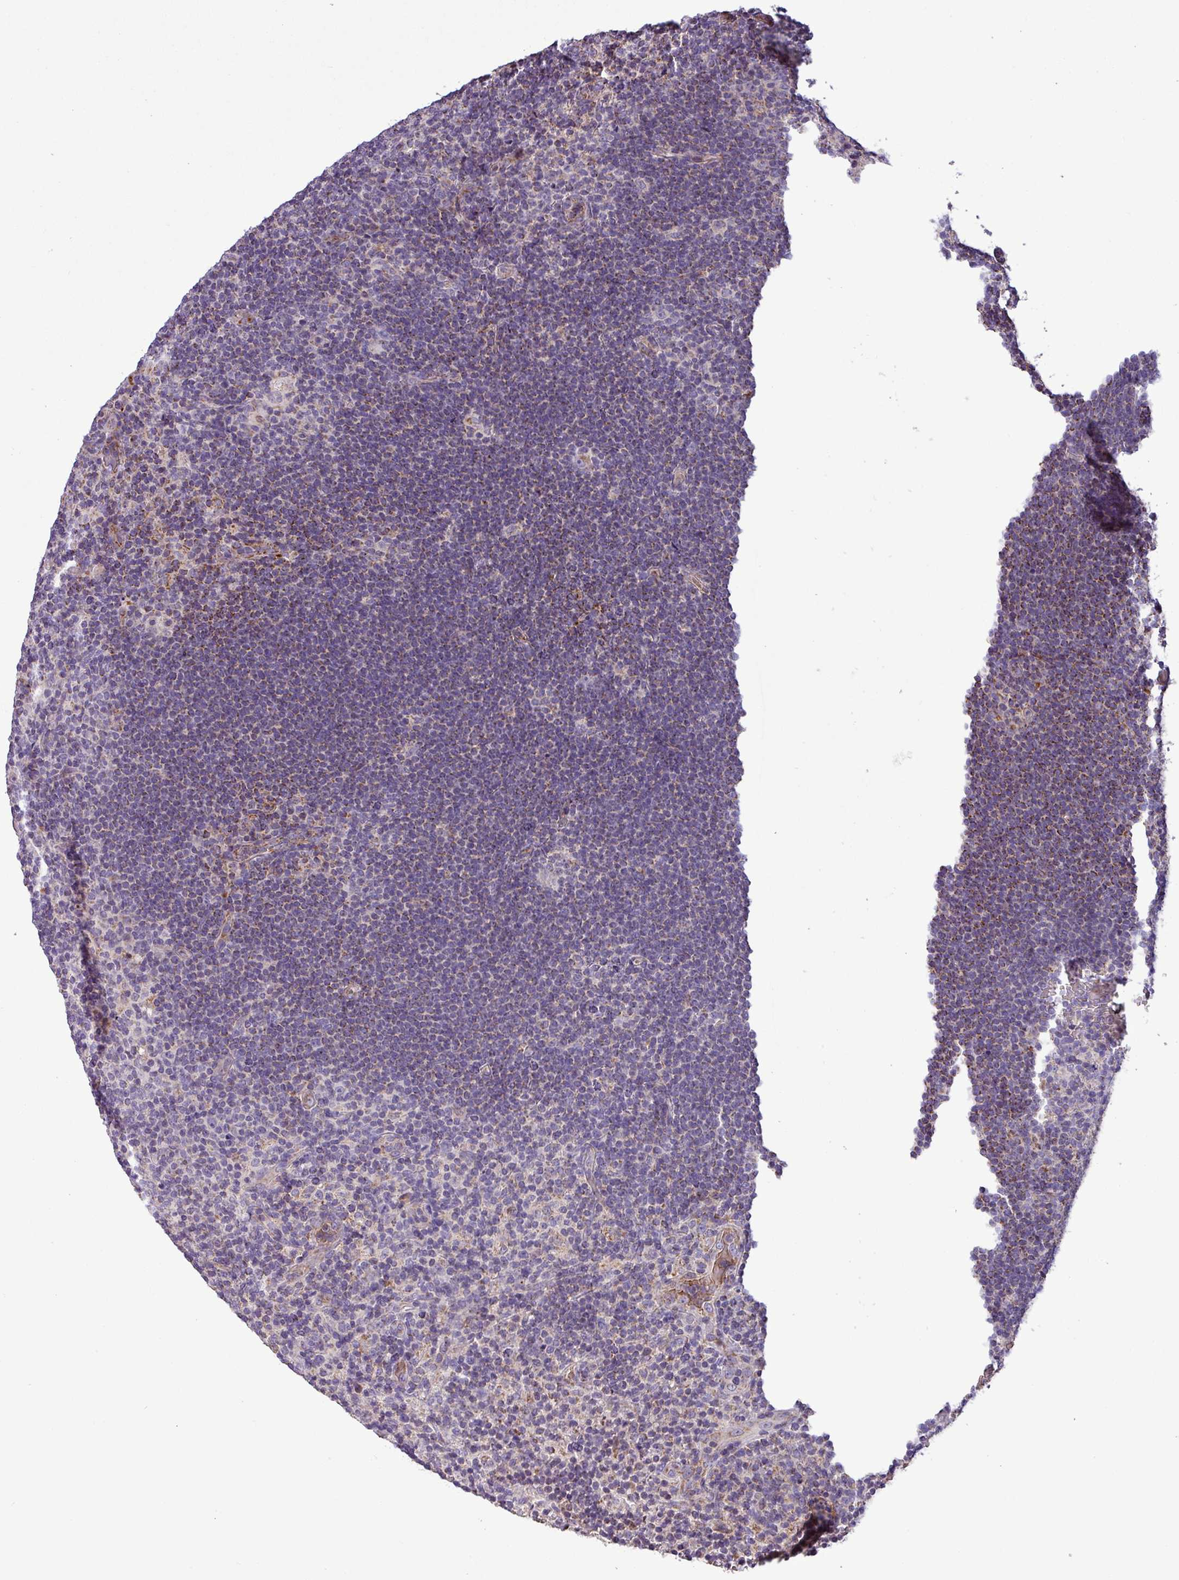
{"staining": {"intensity": "negative", "quantity": "none", "location": "none"}, "tissue": "lymphoma", "cell_type": "Tumor cells", "image_type": "cancer", "snomed": [{"axis": "morphology", "description": "Hodgkin's disease, NOS"}, {"axis": "topography", "description": "Lymph node"}], "caption": "Histopathology image shows no significant protein expression in tumor cells of Hodgkin's disease.", "gene": "FAM183A", "patient": {"sex": "female", "age": 57}}